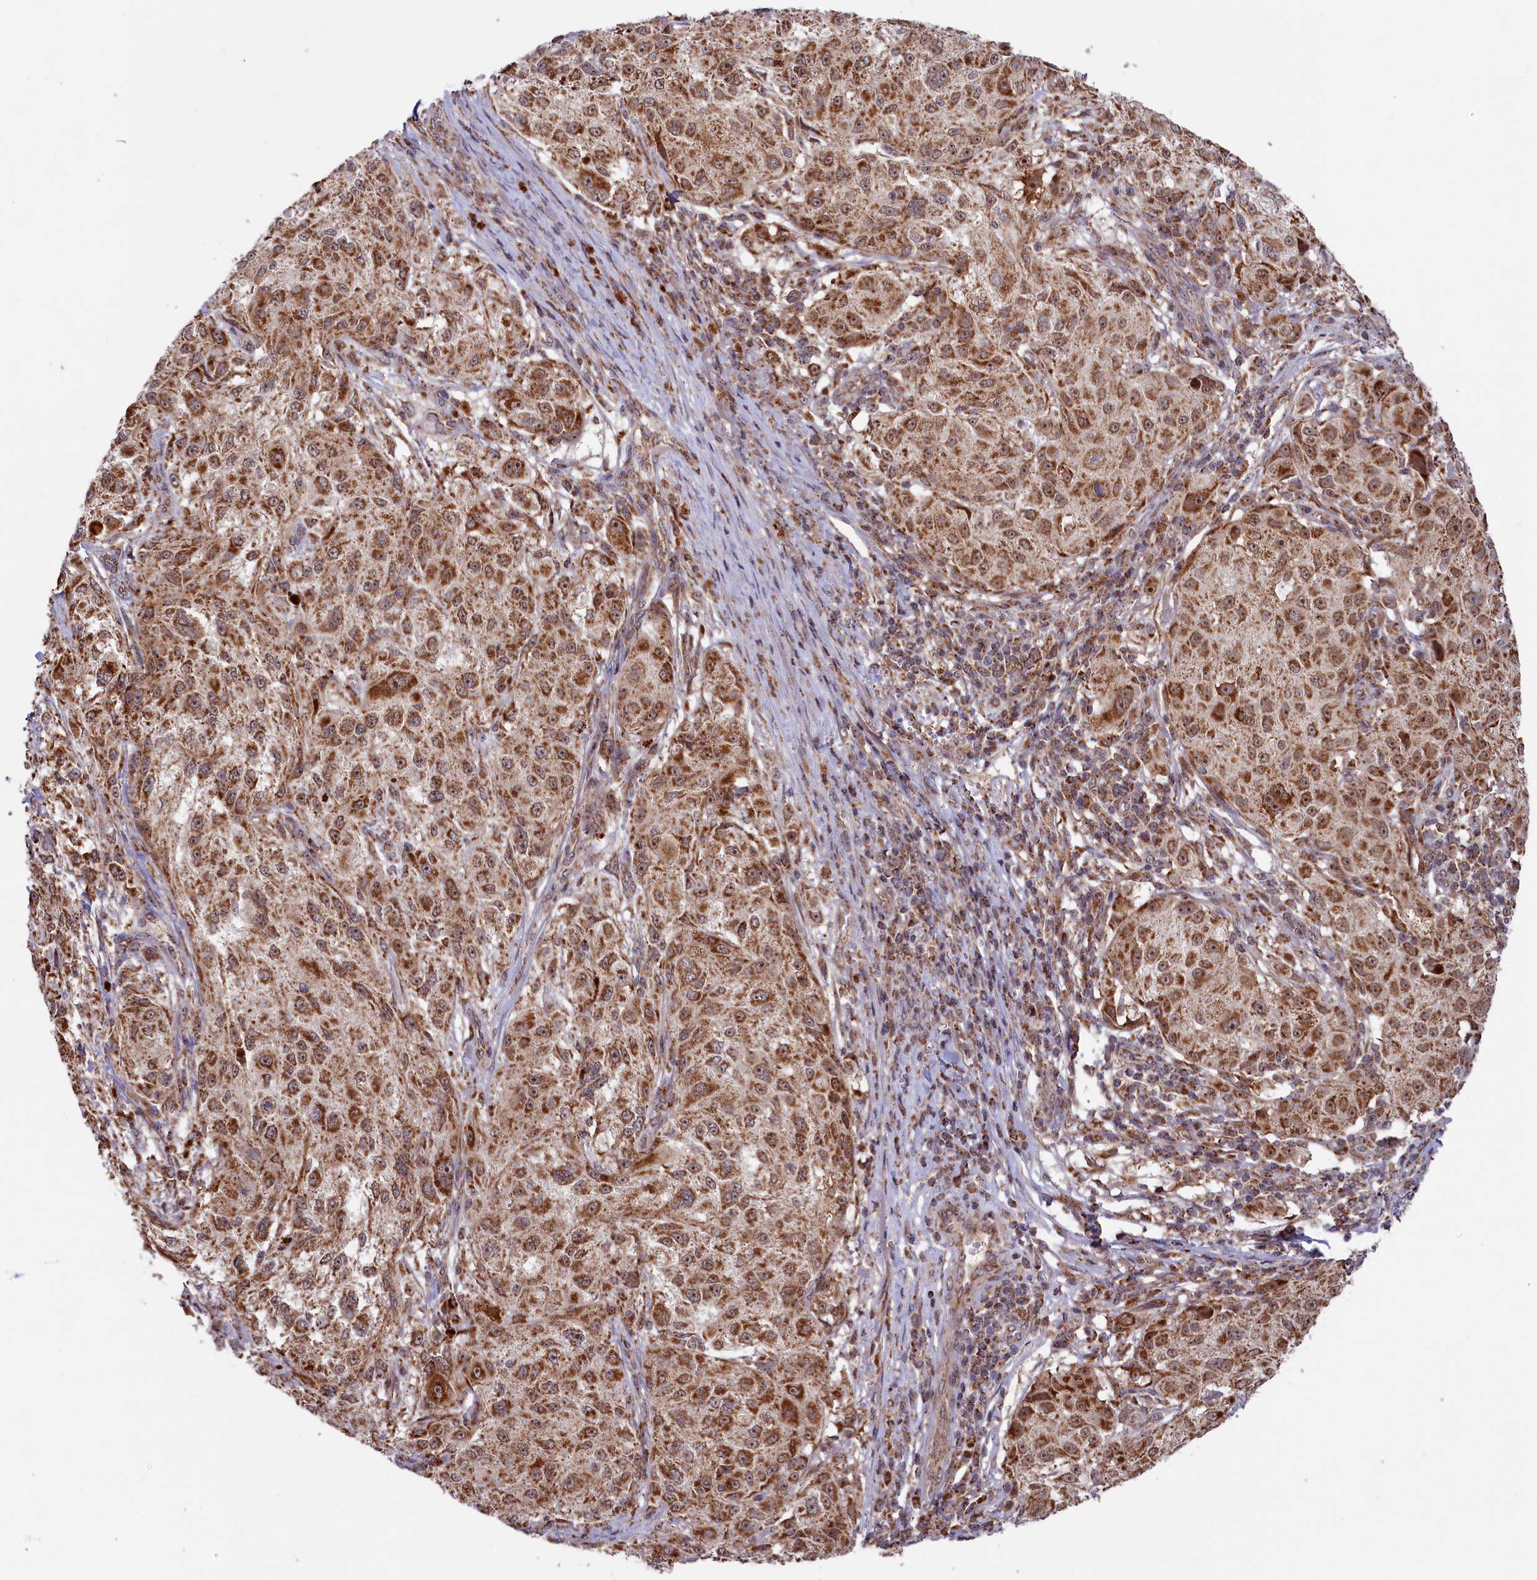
{"staining": {"intensity": "strong", "quantity": ">75%", "location": "cytoplasmic/membranous,nuclear"}, "tissue": "melanoma", "cell_type": "Tumor cells", "image_type": "cancer", "snomed": [{"axis": "morphology", "description": "Necrosis, NOS"}, {"axis": "morphology", "description": "Malignant melanoma, NOS"}, {"axis": "topography", "description": "Skin"}], "caption": "IHC of malignant melanoma displays high levels of strong cytoplasmic/membranous and nuclear expression in about >75% of tumor cells. (DAB IHC, brown staining for protein, blue staining for nuclei).", "gene": "DUS3L", "patient": {"sex": "female", "age": 87}}